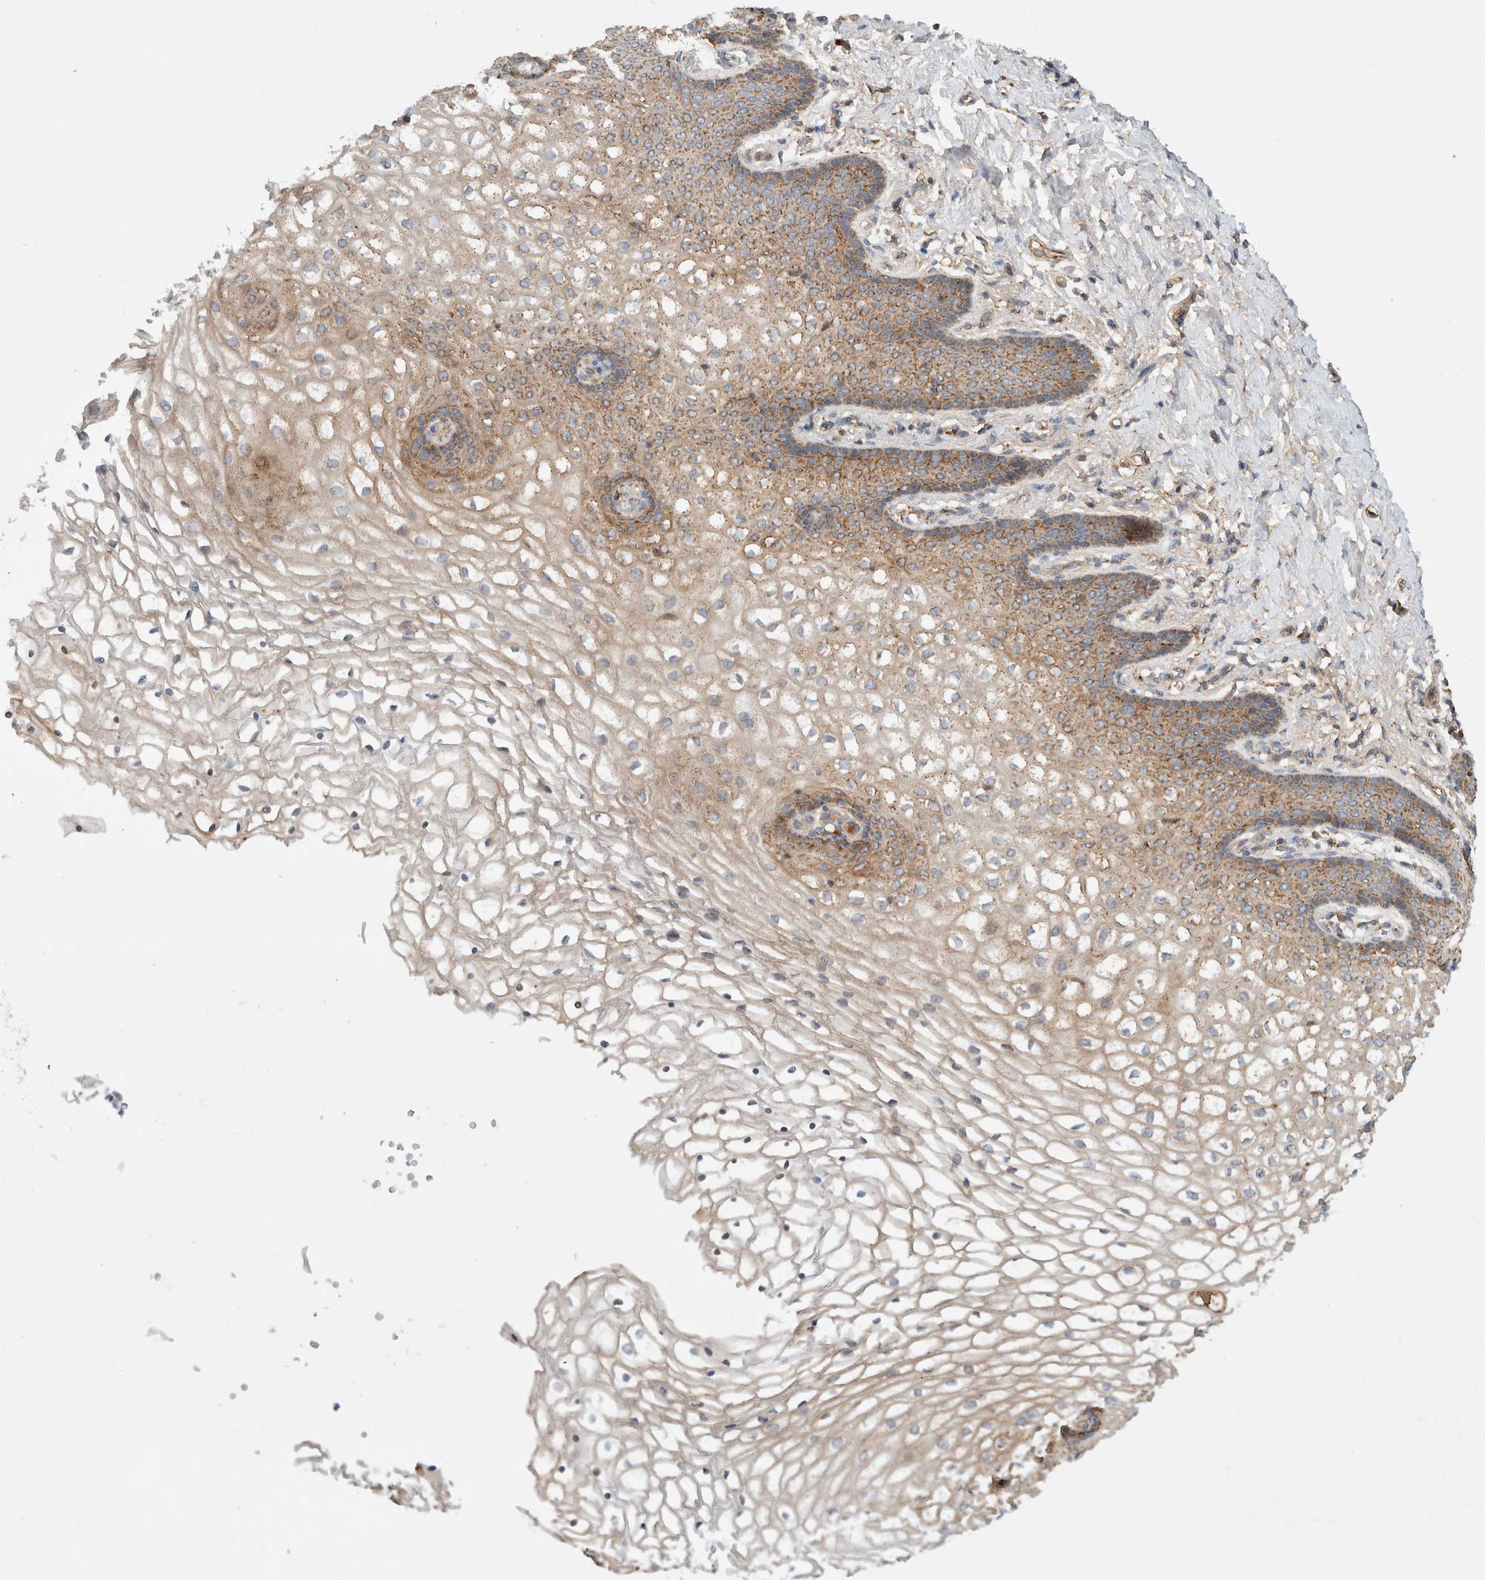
{"staining": {"intensity": "moderate", "quantity": ">75%", "location": "cytoplasmic/membranous"}, "tissue": "vagina", "cell_type": "Squamous epithelial cells", "image_type": "normal", "snomed": [{"axis": "morphology", "description": "Normal tissue, NOS"}, {"axis": "topography", "description": "Vagina"}], "caption": "Brown immunohistochemical staining in benign vagina reveals moderate cytoplasmic/membranous staining in about >75% of squamous epithelial cells.", "gene": "MRPS28", "patient": {"sex": "female", "age": 60}}